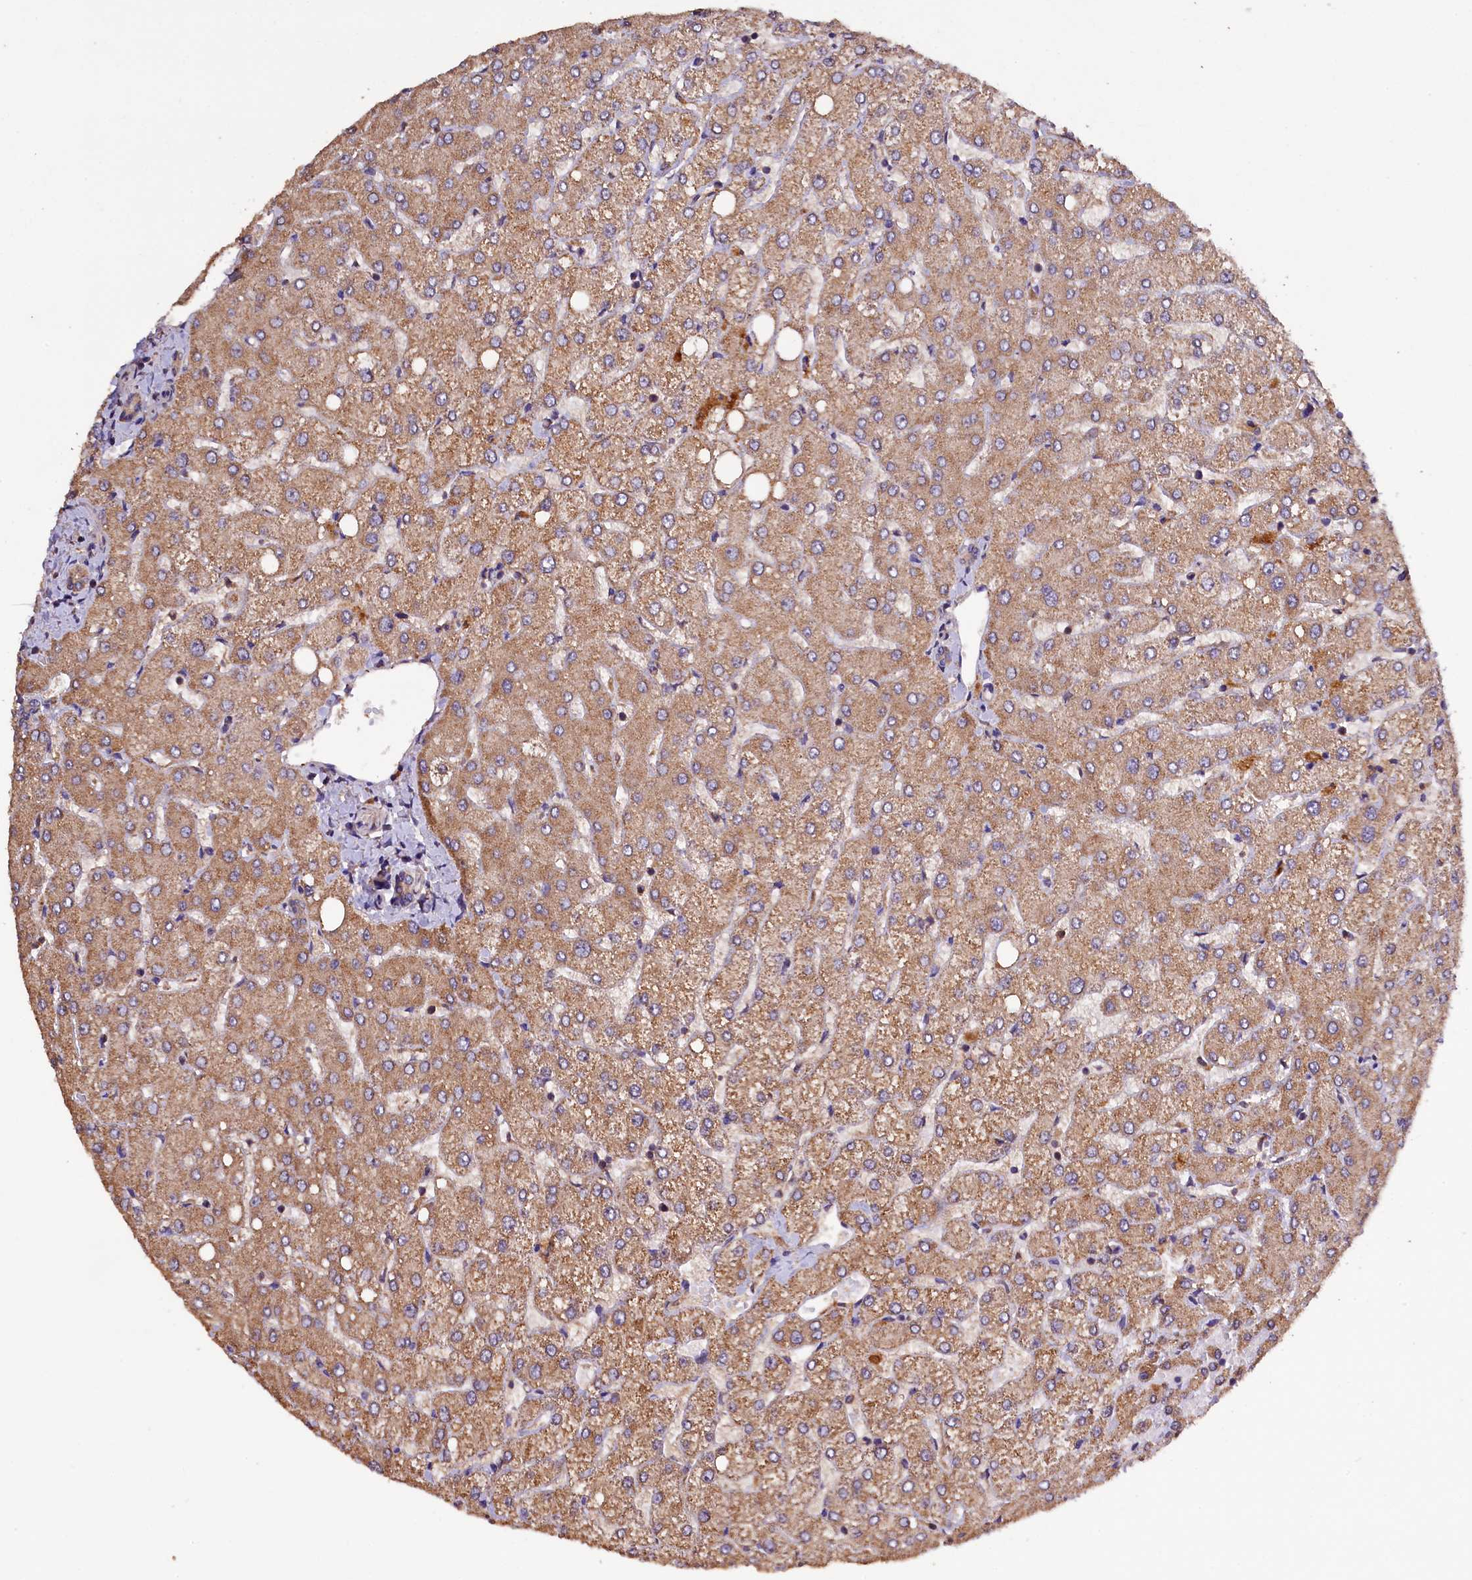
{"staining": {"intensity": "weak", "quantity": ">75%", "location": "cytoplasmic/membranous"}, "tissue": "liver", "cell_type": "Cholangiocytes", "image_type": "normal", "snomed": [{"axis": "morphology", "description": "Normal tissue, NOS"}, {"axis": "topography", "description": "Liver"}], "caption": "Protein analysis of benign liver exhibits weak cytoplasmic/membranous expression in about >75% of cholangiocytes. The staining is performed using DAB brown chromogen to label protein expression. The nuclei are counter-stained blue using hematoxylin.", "gene": "KLC2", "patient": {"sex": "female", "age": 54}}